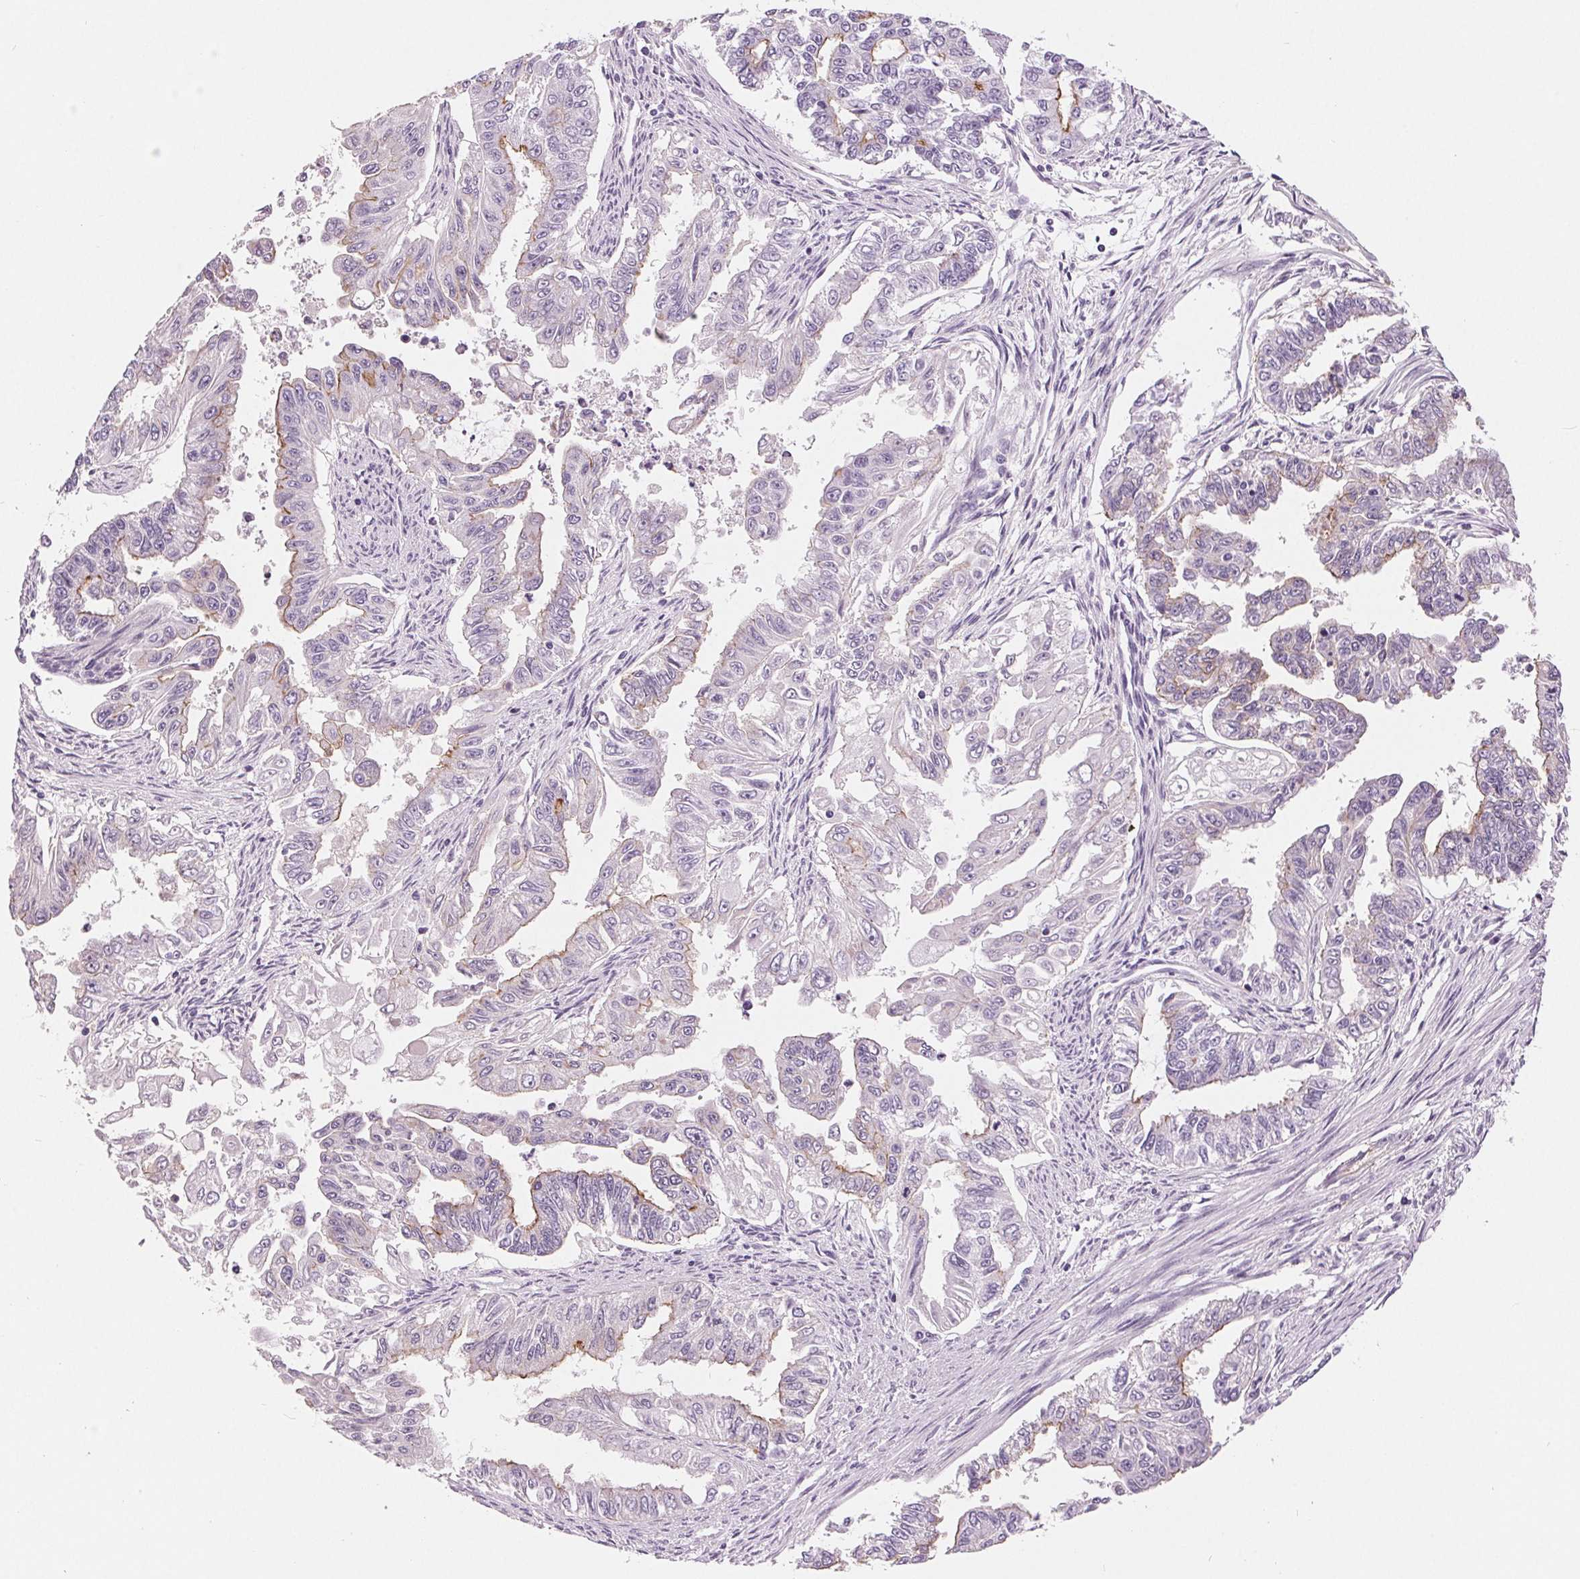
{"staining": {"intensity": "moderate", "quantity": "<25%", "location": "cytoplasmic/membranous"}, "tissue": "endometrial cancer", "cell_type": "Tumor cells", "image_type": "cancer", "snomed": [{"axis": "morphology", "description": "Adenocarcinoma, NOS"}, {"axis": "topography", "description": "Uterus"}], "caption": "IHC histopathology image of neoplastic tissue: human adenocarcinoma (endometrial) stained using immunohistochemistry displays low levels of moderate protein expression localized specifically in the cytoplasmic/membranous of tumor cells, appearing as a cytoplasmic/membranous brown color.", "gene": "MISP", "patient": {"sex": "female", "age": 59}}